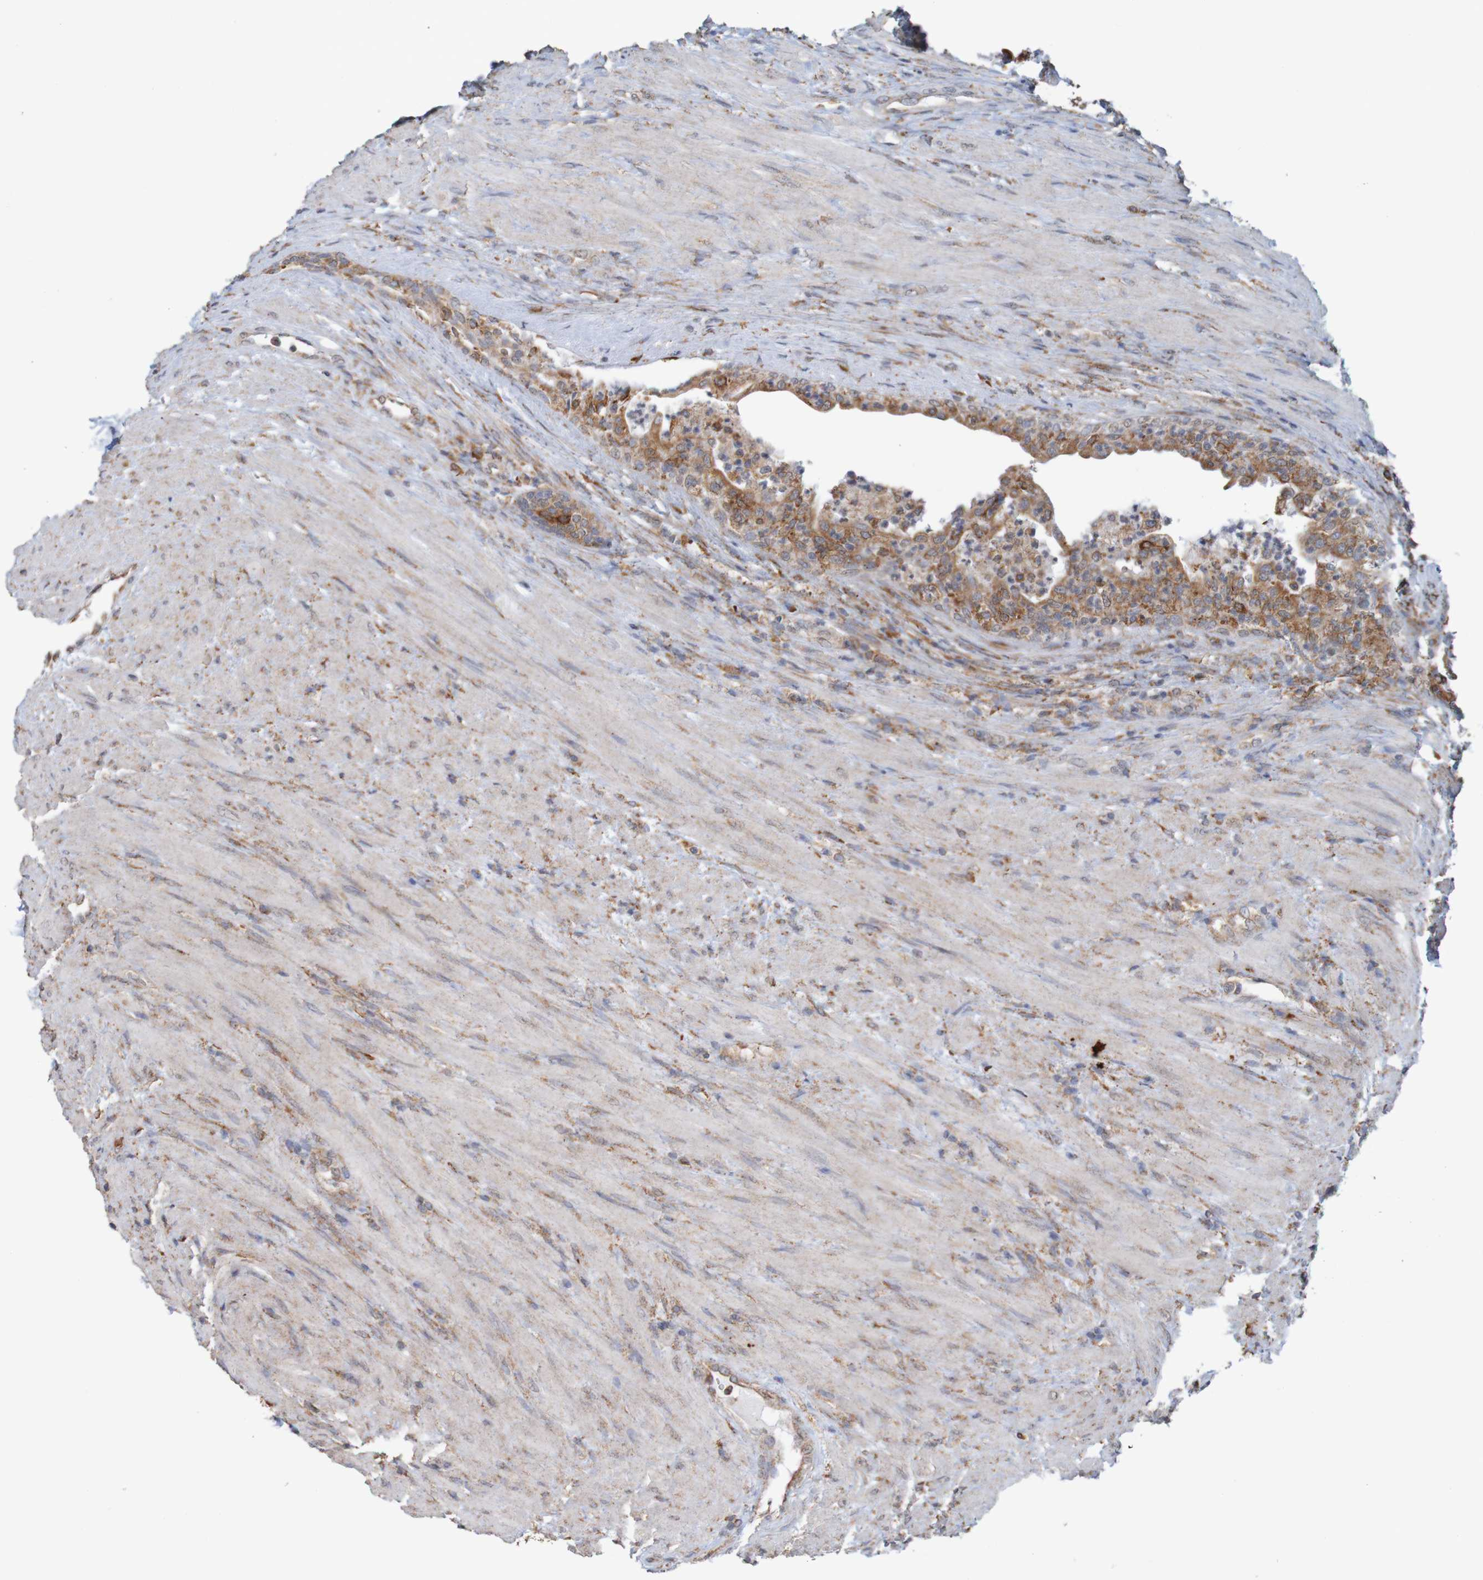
{"staining": {"intensity": "strong", "quantity": ">75%", "location": "cytoplasmic/membranous"}, "tissue": "prostate", "cell_type": "Glandular cells", "image_type": "normal", "snomed": [{"axis": "morphology", "description": "Normal tissue, NOS"}, {"axis": "topography", "description": "Prostate"}], "caption": "A high-resolution photomicrograph shows immunohistochemistry staining of benign prostate, which shows strong cytoplasmic/membranous positivity in about >75% of glandular cells. (DAB IHC, brown staining for protein, blue staining for nuclei).", "gene": "PDIA3", "patient": {"sex": "male", "age": 76}}